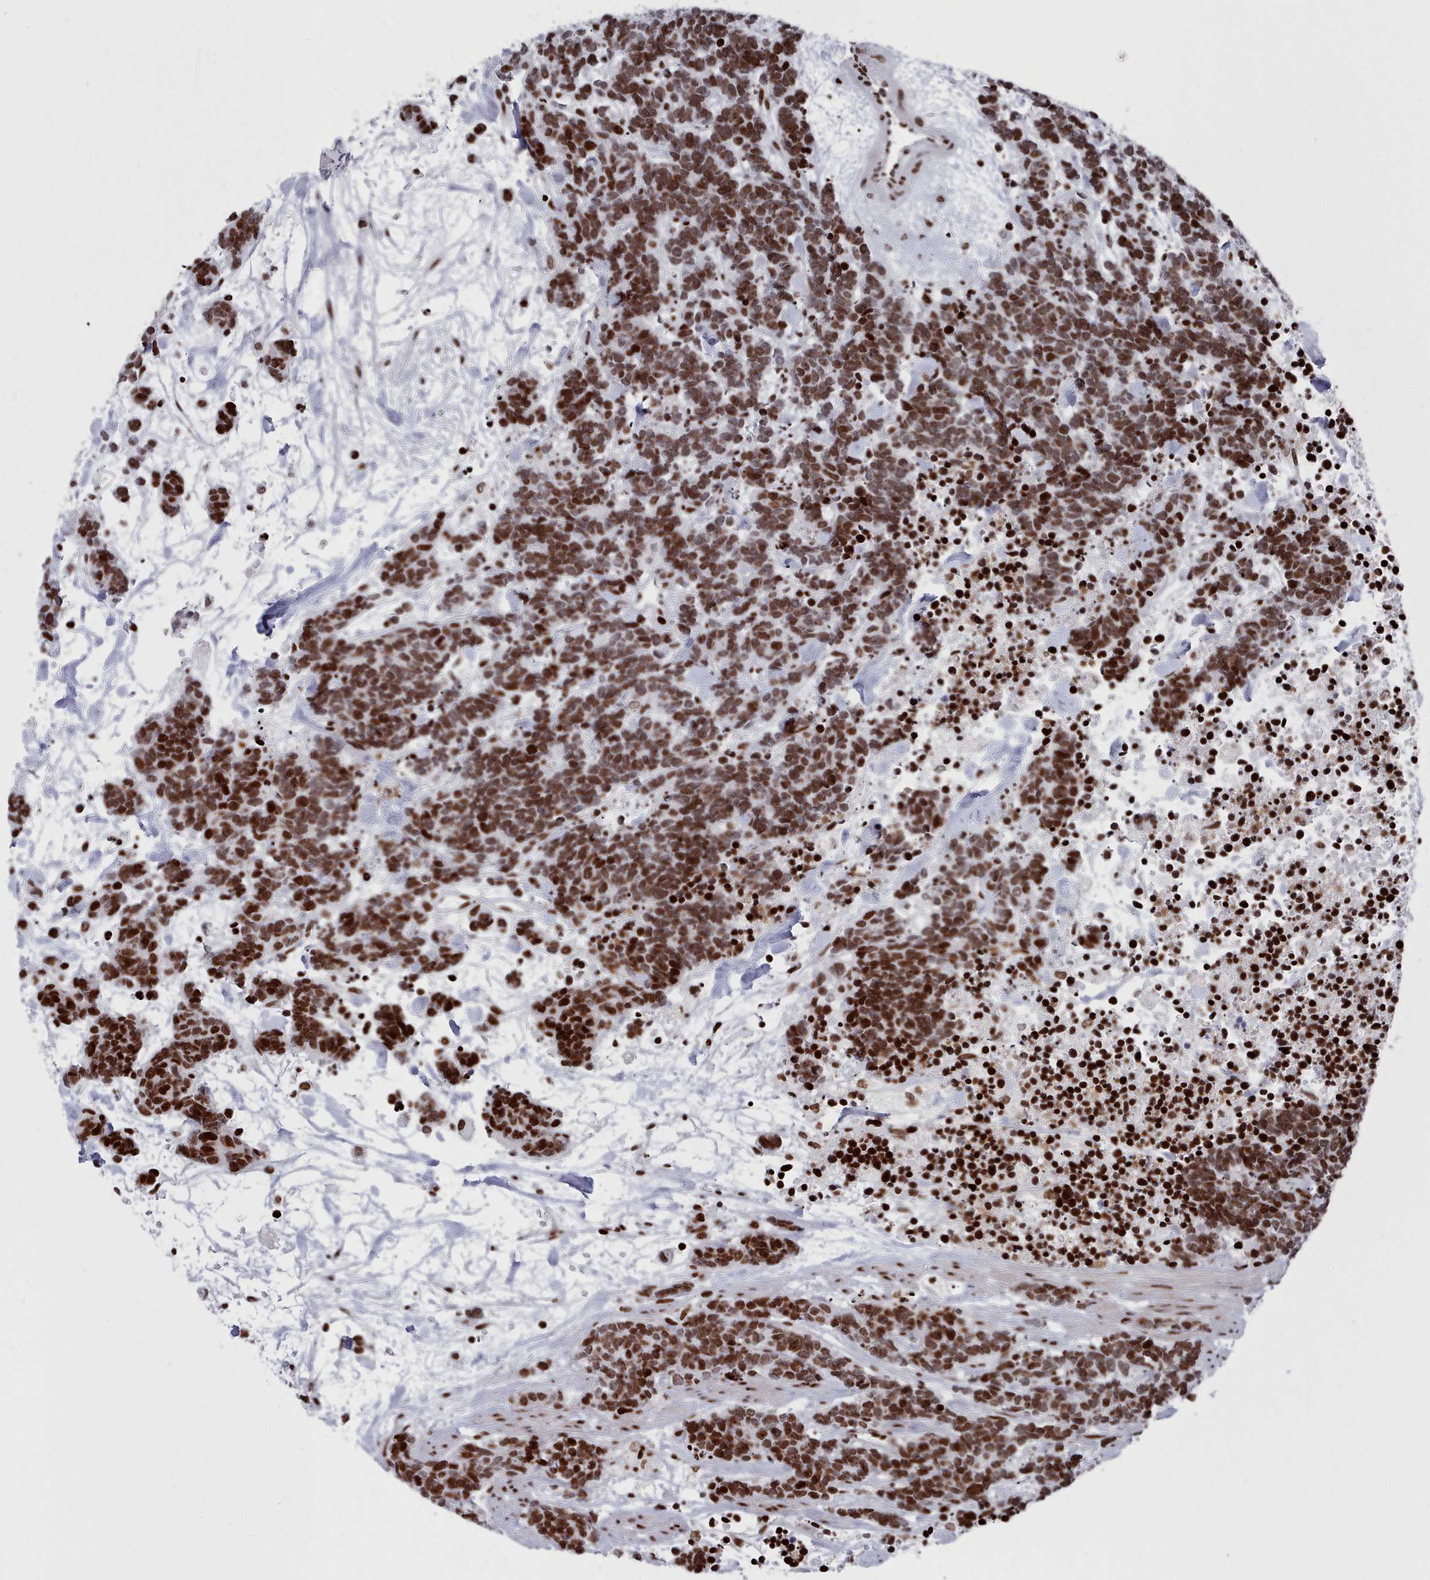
{"staining": {"intensity": "strong", "quantity": ">75%", "location": "nuclear"}, "tissue": "carcinoid", "cell_type": "Tumor cells", "image_type": "cancer", "snomed": [{"axis": "morphology", "description": "Carcinoma, NOS"}, {"axis": "morphology", "description": "Carcinoid, malignant, NOS"}, {"axis": "topography", "description": "Prostate"}], "caption": "Brown immunohistochemical staining in carcinoid (malignant) displays strong nuclear staining in approximately >75% of tumor cells. The protein is stained brown, and the nuclei are stained in blue (DAB (3,3'-diaminobenzidine) IHC with brightfield microscopy, high magnification).", "gene": "PCDHB12", "patient": {"sex": "male", "age": 57}}